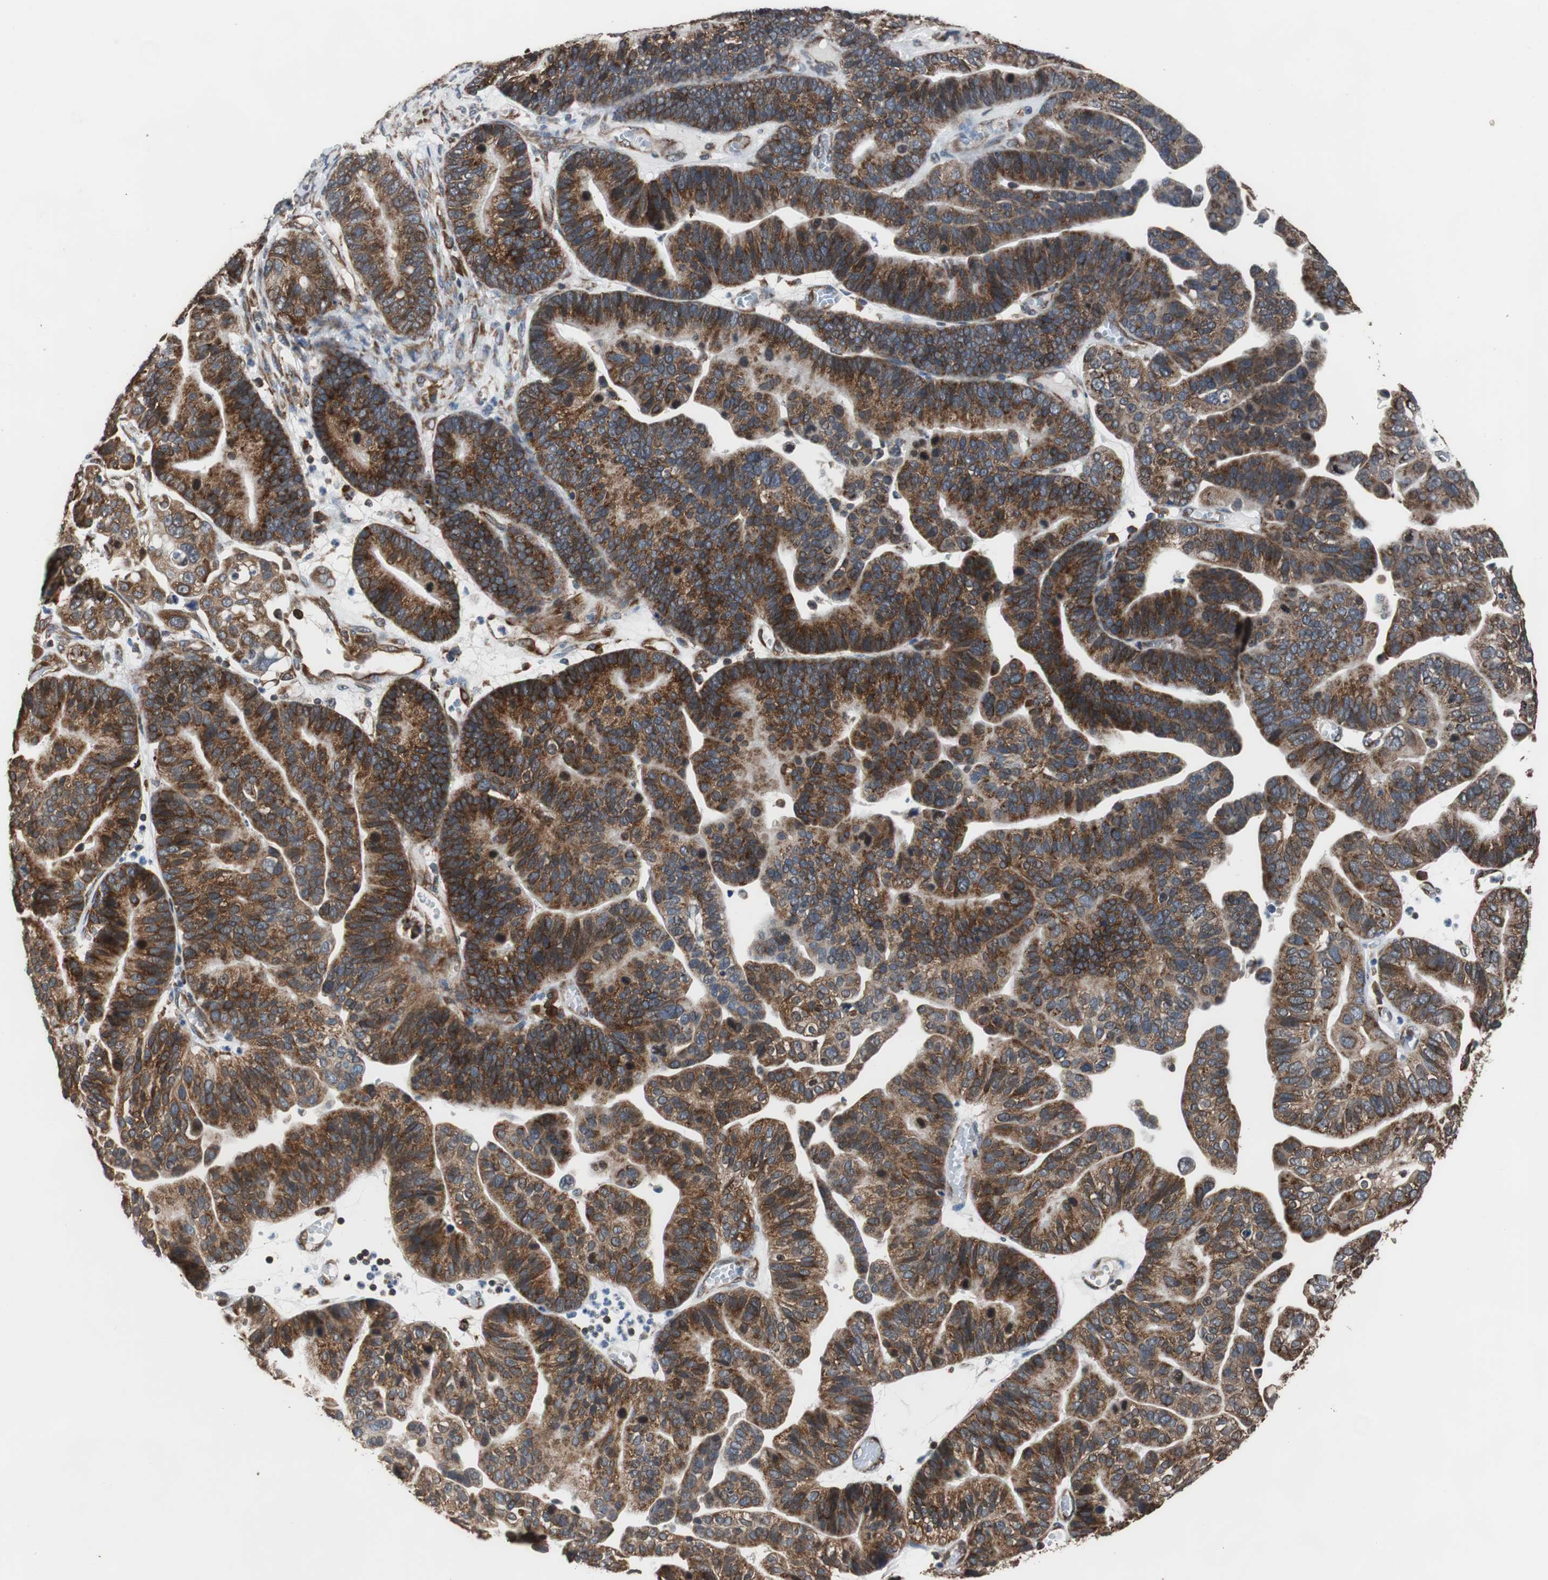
{"staining": {"intensity": "strong", "quantity": ">75%", "location": "cytoplasmic/membranous"}, "tissue": "ovarian cancer", "cell_type": "Tumor cells", "image_type": "cancer", "snomed": [{"axis": "morphology", "description": "Cystadenocarcinoma, serous, NOS"}, {"axis": "topography", "description": "Ovary"}], "caption": "Ovarian cancer stained with DAB IHC shows high levels of strong cytoplasmic/membranous expression in approximately >75% of tumor cells.", "gene": "USP10", "patient": {"sex": "female", "age": 56}}